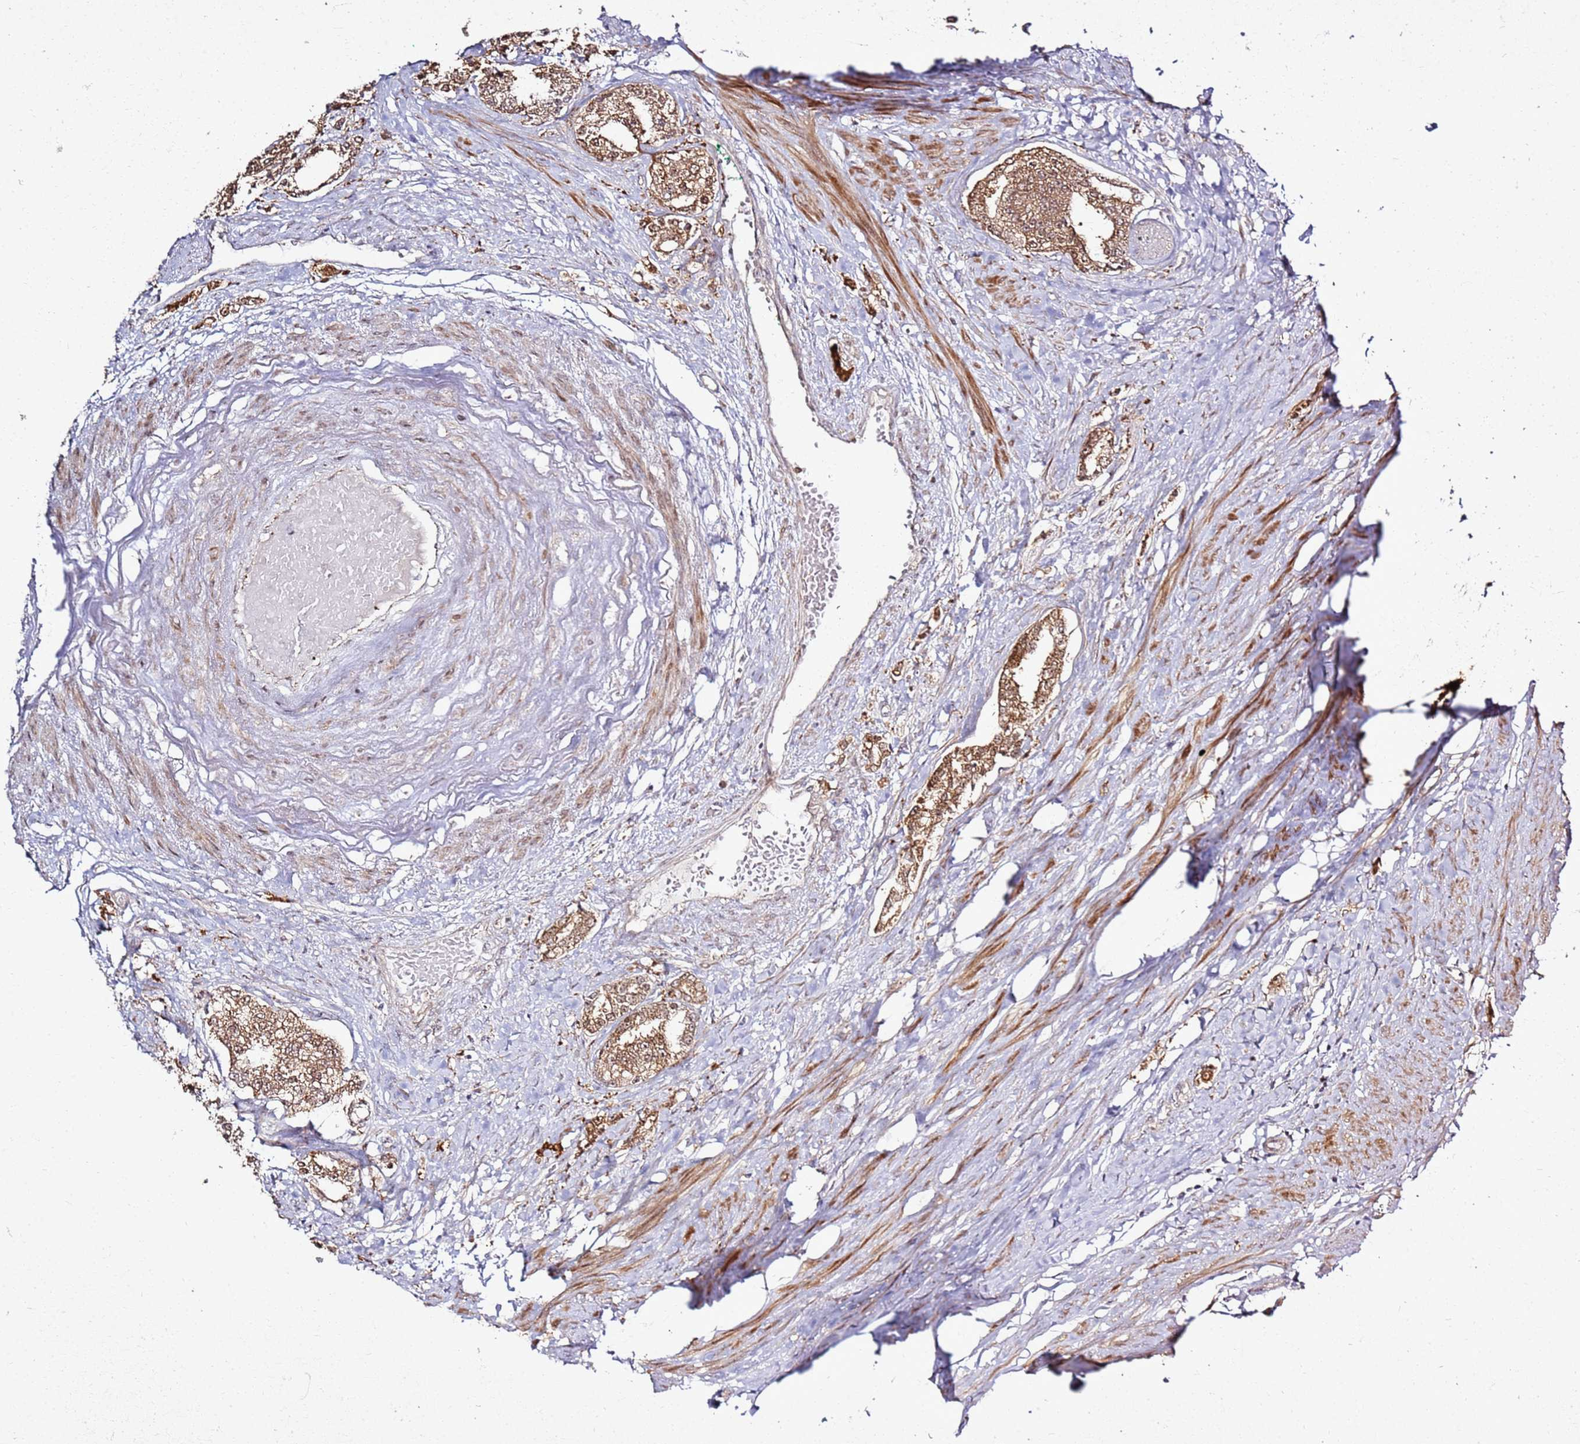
{"staining": {"intensity": "moderate", "quantity": ">75%", "location": "cytoplasmic/membranous,nuclear"}, "tissue": "prostate cancer", "cell_type": "Tumor cells", "image_type": "cancer", "snomed": [{"axis": "morphology", "description": "Adenocarcinoma, High grade"}, {"axis": "topography", "description": "Prostate"}], "caption": "Protein staining demonstrates moderate cytoplasmic/membranous and nuclear staining in approximately >75% of tumor cells in prostate cancer.", "gene": "CNPY1", "patient": {"sex": "male", "age": 64}}